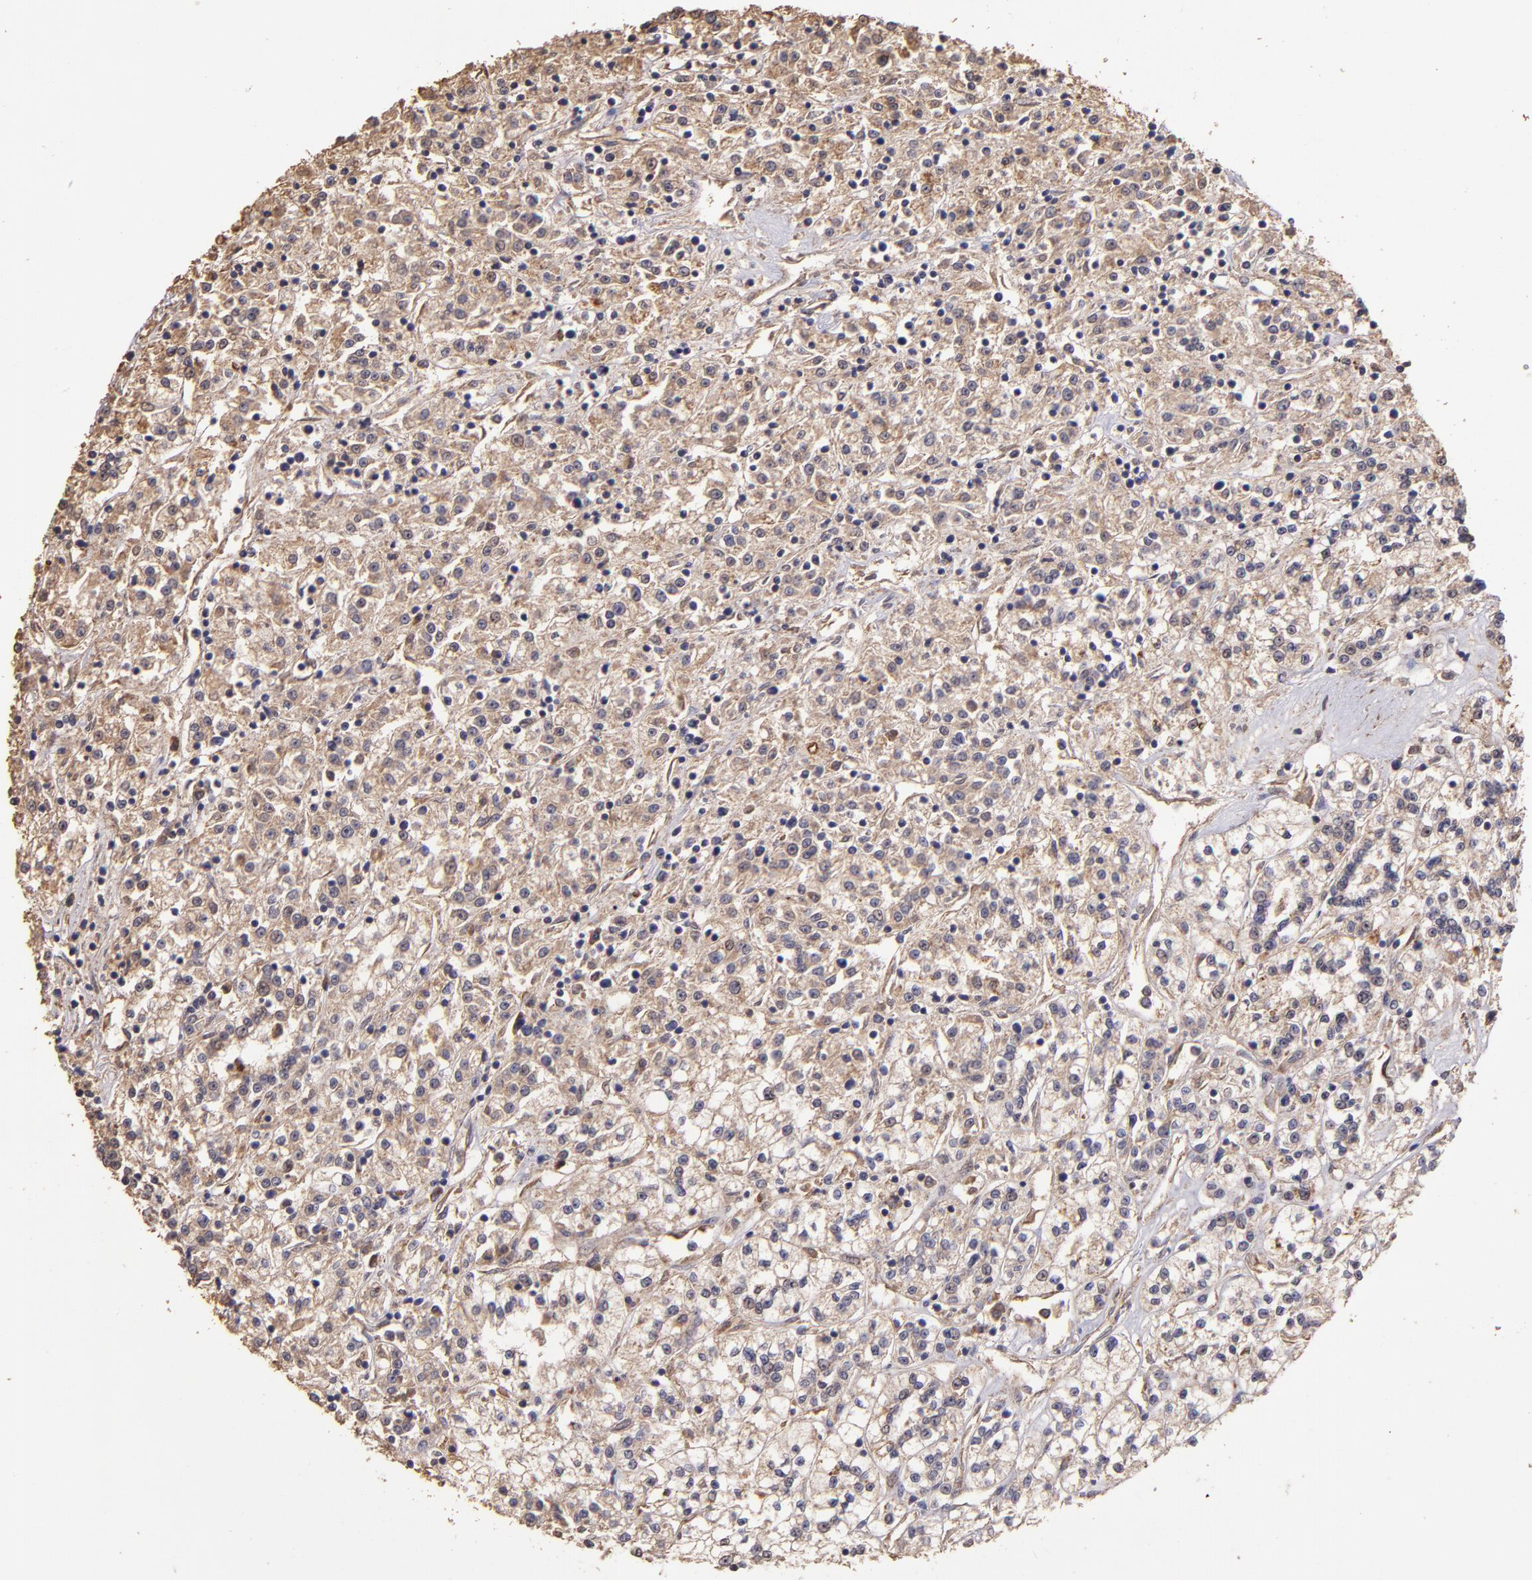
{"staining": {"intensity": "weak", "quantity": ">75%", "location": "cytoplasmic/membranous"}, "tissue": "renal cancer", "cell_type": "Tumor cells", "image_type": "cancer", "snomed": [{"axis": "morphology", "description": "Adenocarcinoma, NOS"}, {"axis": "topography", "description": "Kidney"}], "caption": "Brown immunohistochemical staining in human adenocarcinoma (renal) displays weak cytoplasmic/membranous staining in approximately >75% of tumor cells. Using DAB (brown) and hematoxylin (blue) stains, captured at high magnification using brightfield microscopy.", "gene": "HECTD1", "patient": {"sex": "female", "age": 76}}